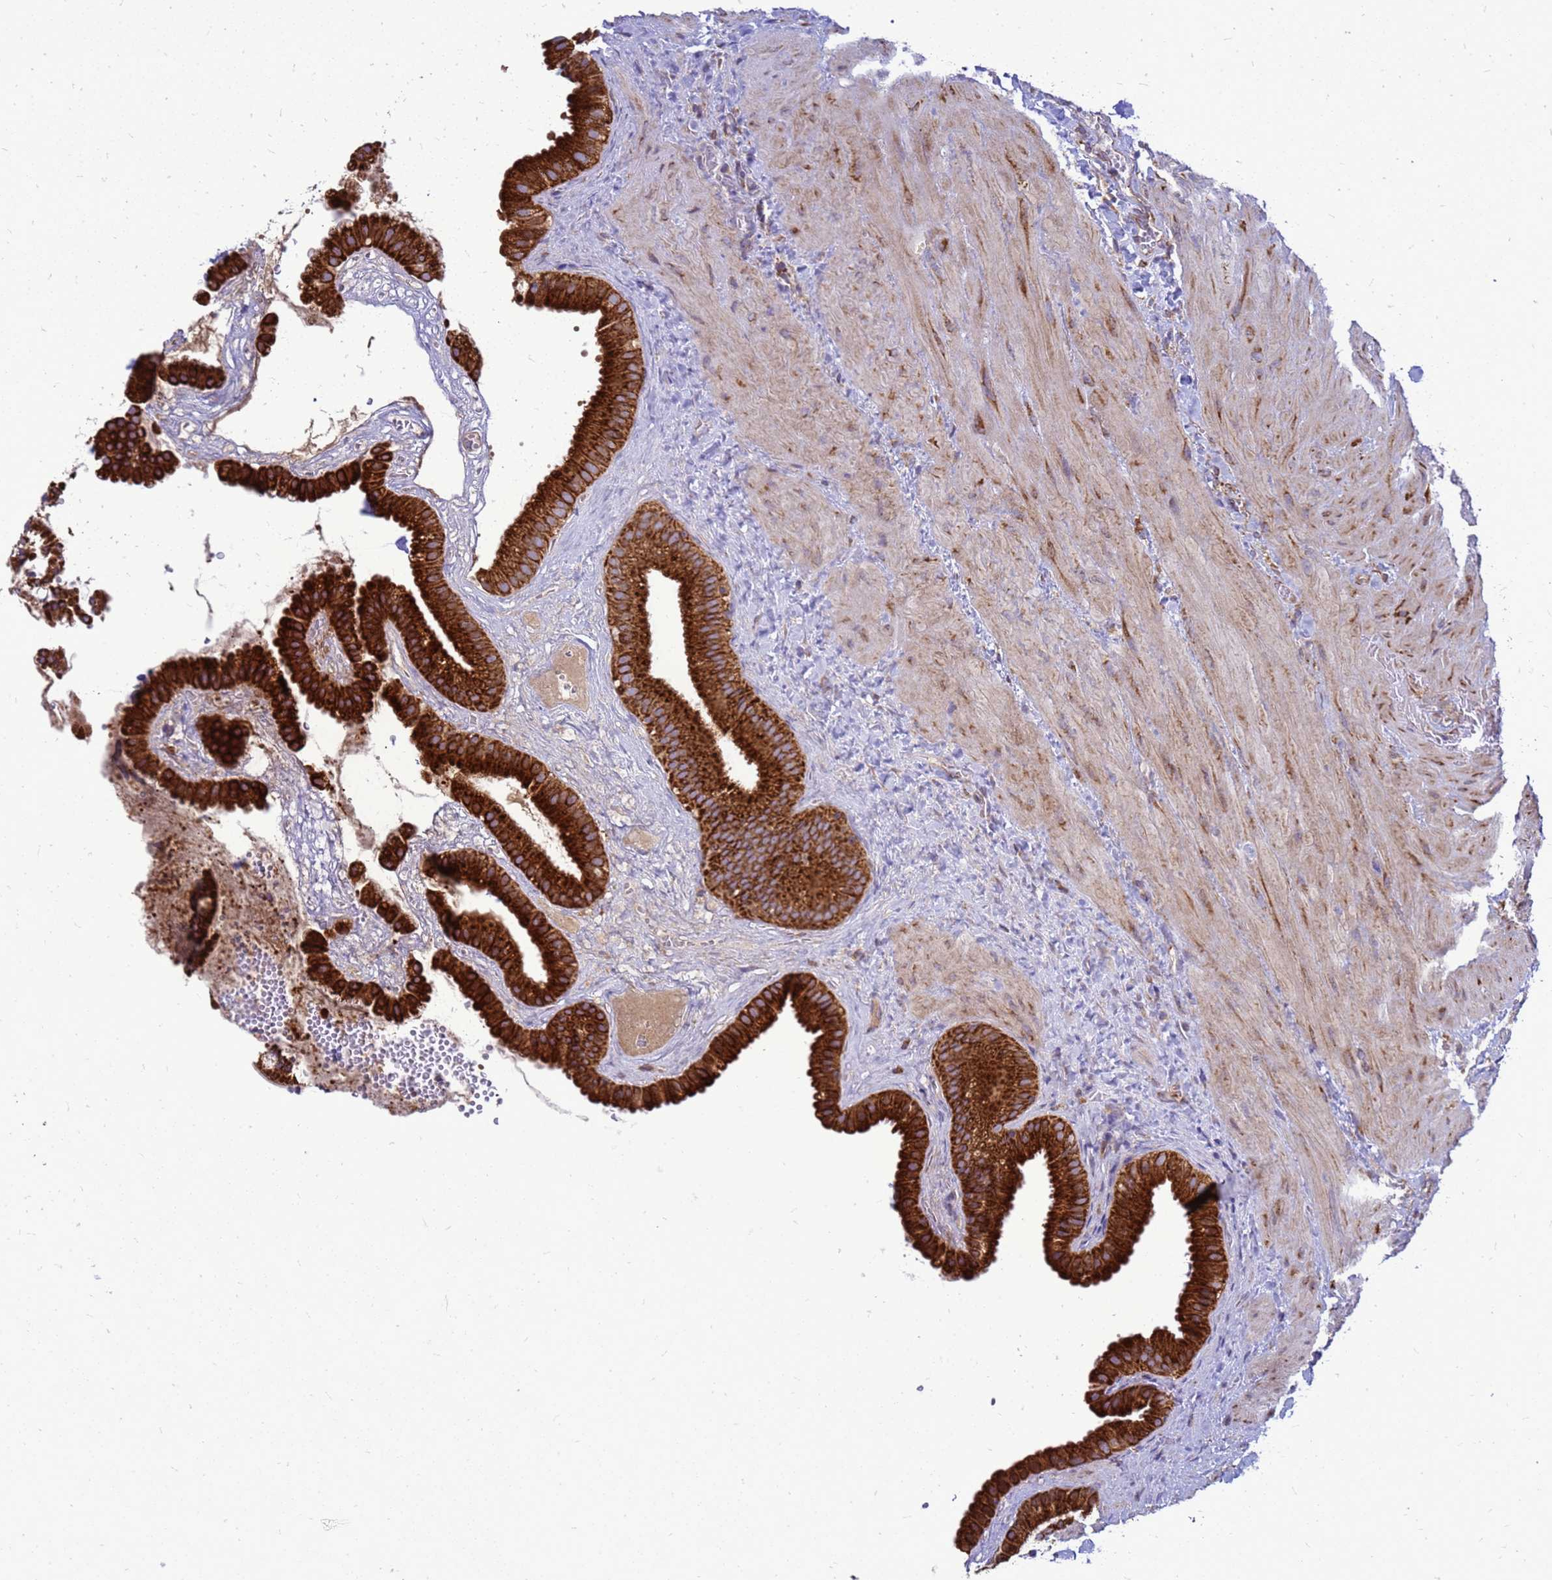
{"staining": {"intensity": "strong", "quantity": ">75%", "location": "cytoplasmic/membranous"}, "tissue": "gallbladder", "cell_type": "Glandular cells", "image_type": "normal", "snomed": [{"axis": "morphology", "description": "Normal tissue, NOS"}, {"axis": "topography", "description": "Gallbladder"}], "caption": "Normal gallbladder demonstrates strong cytoplasmic/membranous expression in about >75% of glandular cells, visualized by immunohistochemistry. Using DAB (3,3'-diaminobenzidine) (brown) and hematoxylin (blue) stains, captured at high magnification using brightfield microscopy.", "gene": "FSTL4", "patient": {"sex": "male", "age": 55}}